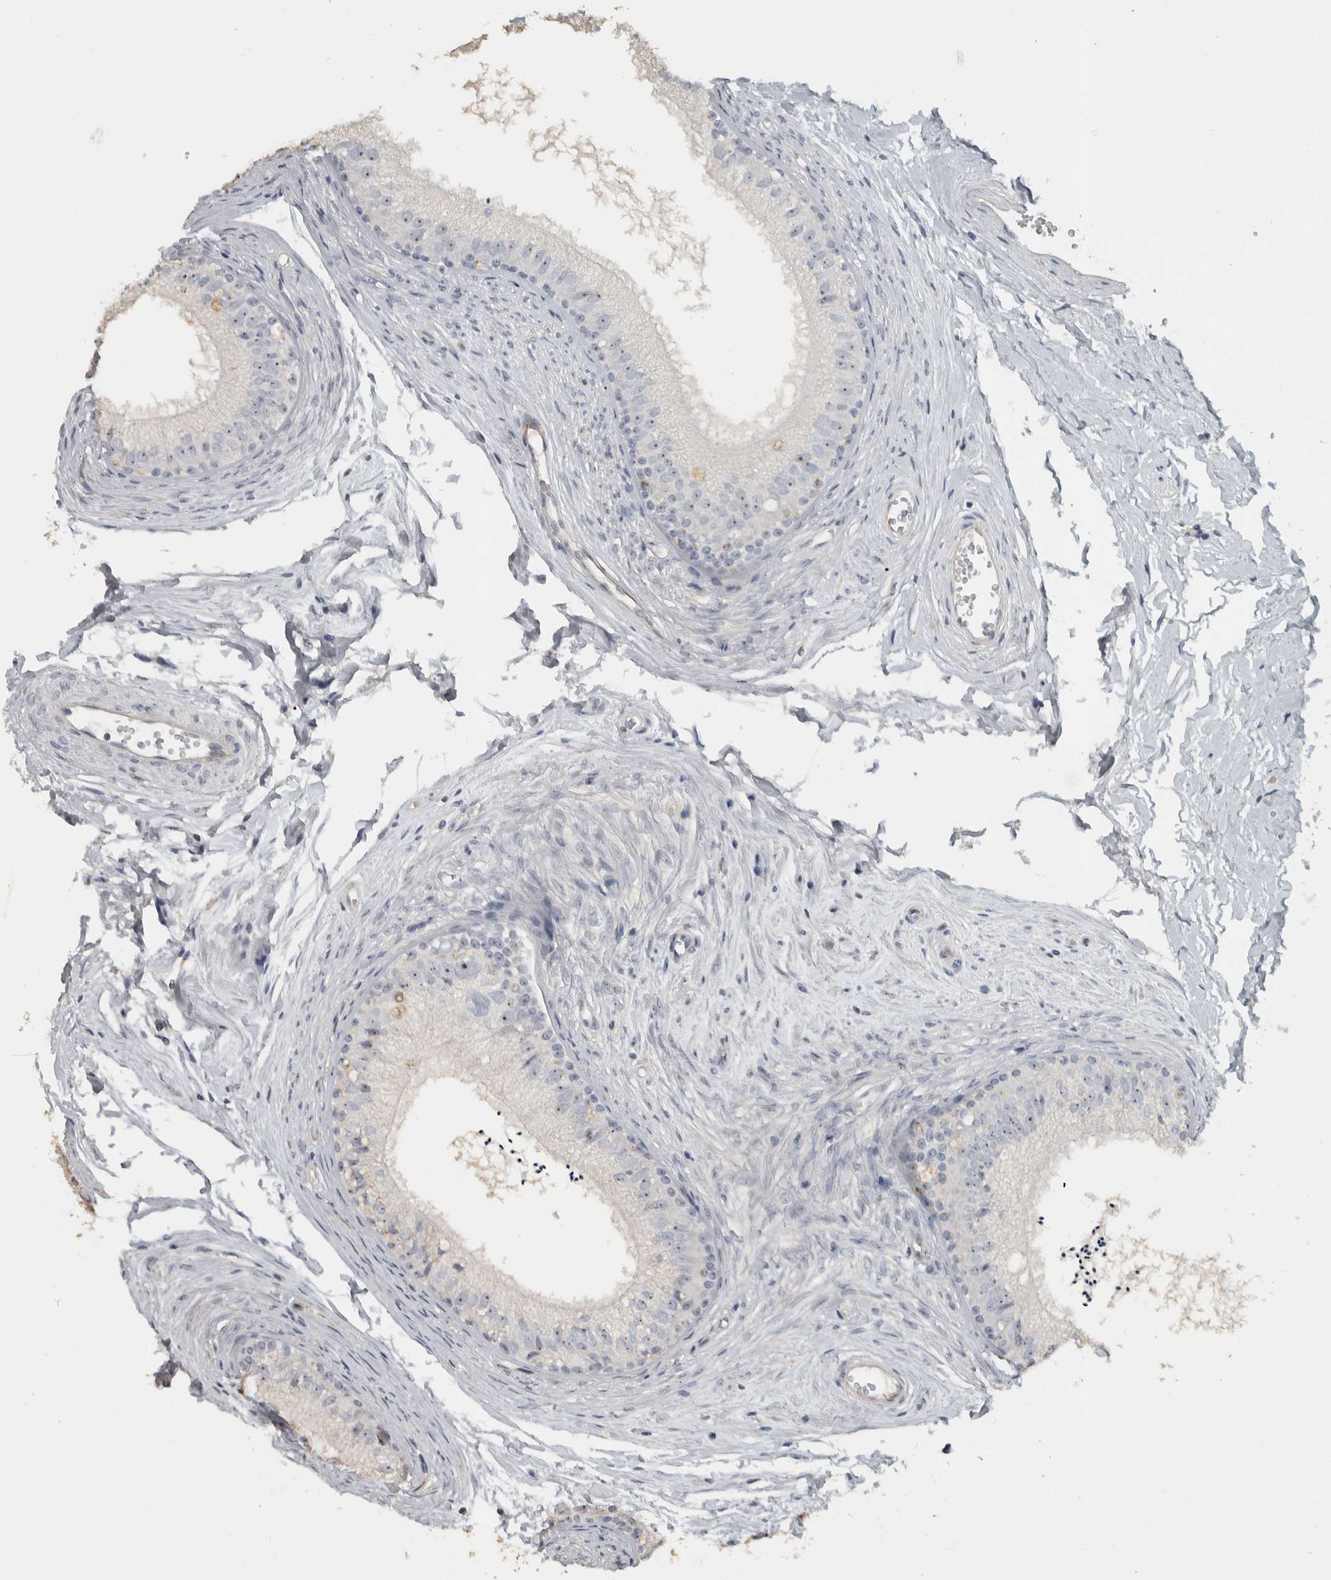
{"staining": {"intensity": "weak", "quantity": "25%-75%", "location": "nuclear"}, "tissue": "epididymis", "cell_type": "Glandular cells", "image_type": "normal", "snomed": [{"axis": "morphology", "description": "Normal tissue, NOS"}, {"axis": "topography", "description": "Epididymis"}], "caption": "Immunohistochemistry of benign epididymis shows low levels of weak nuclear positivity in about 25%-75% of glandular cells.", "gene": "DCAF10", "patient": {"sex": "male", "age": 56}}